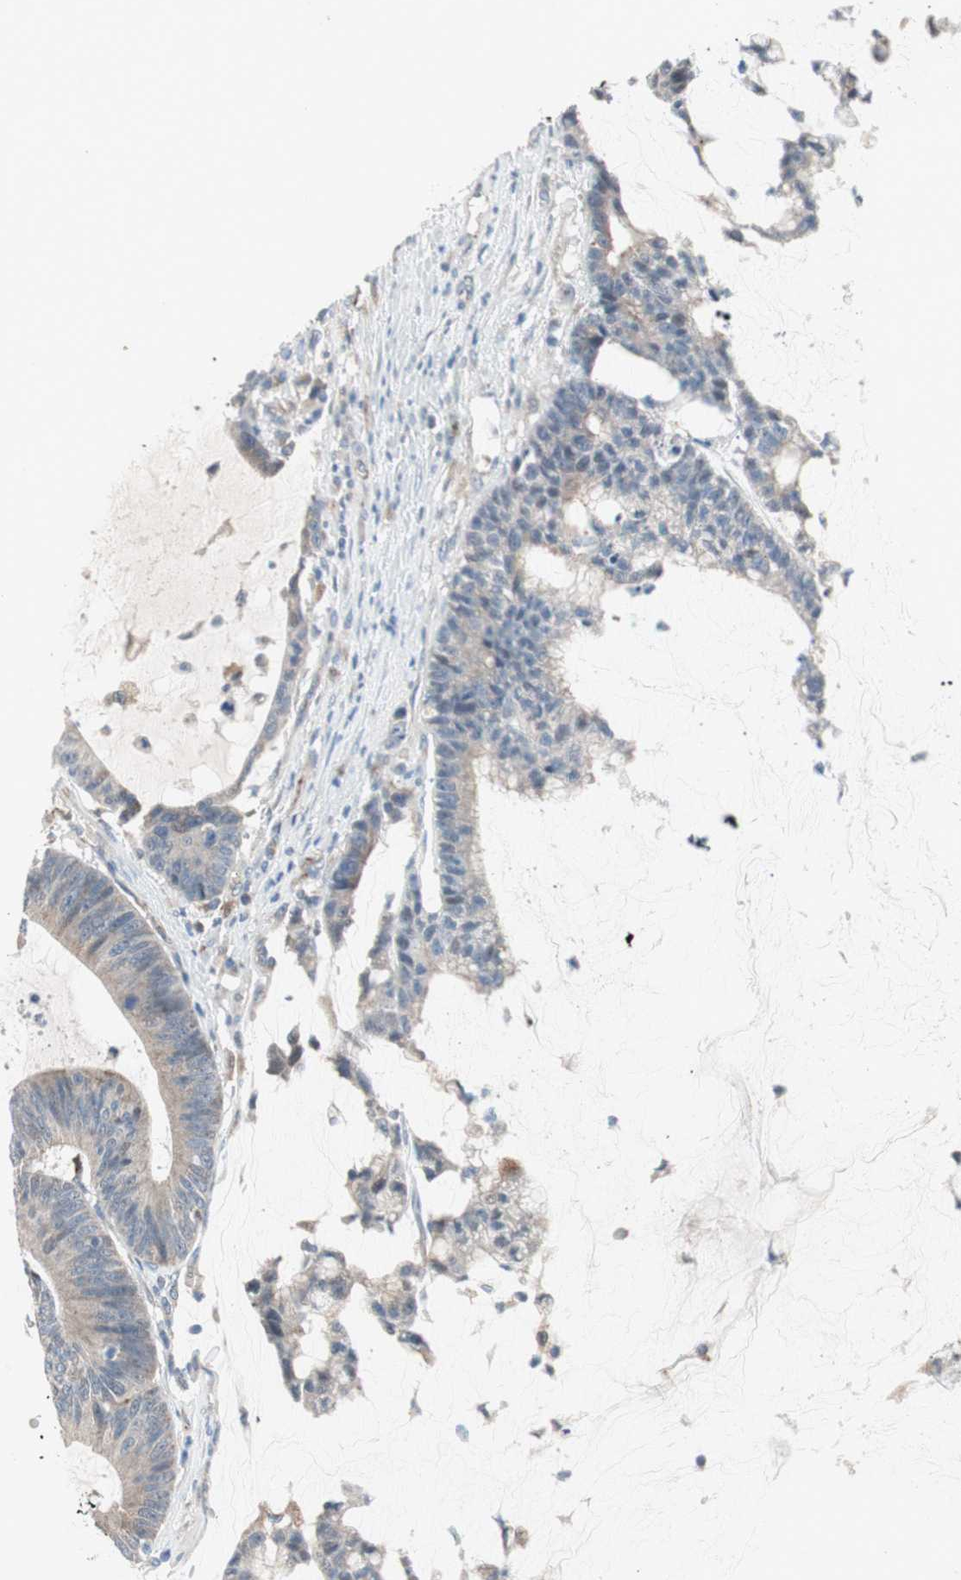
{"staining": {"intensity": "moderate", "quantity": "25%-75%", "location": "cytoplasmic/membranous"}, "tissue": "colorectal cancer", "cell_type": "Tumor cells", "image_type": "cancer", "snomed": [{"axis": "morphology", "description": "Adenocarcinoma, NOS"}, {"axis": "topography", "description": "Colon"}], "caption": "A brown stain highlights moderate cytoplasmic/membranous staining of a protein in colorectal cancer tumor cells. (DAB = brown stain, brightfield microscopy at high magnification).", "gene": "FGFR4", "patient": {"sex": "female", "age": 84}}